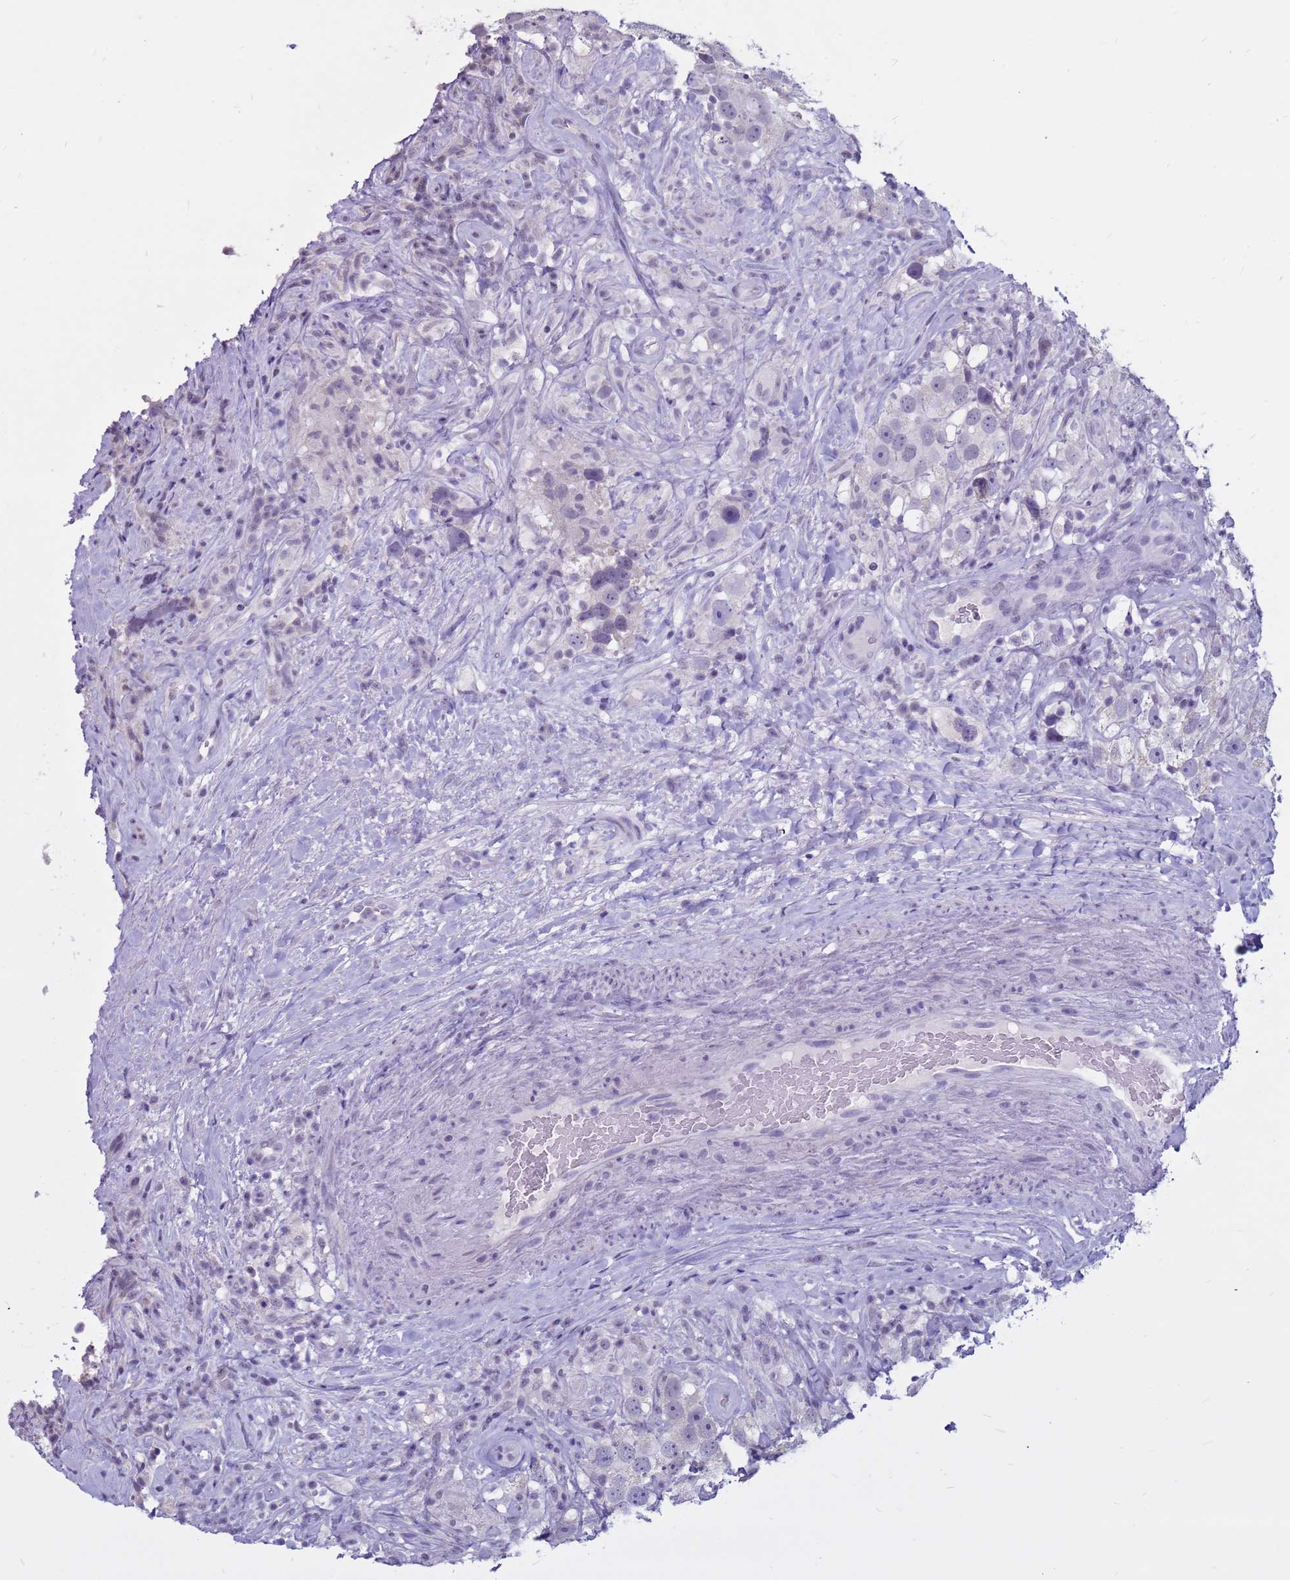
{"staining": {"intensity": "negative", "quantity": "none", "location": "none"}, "tissue": "testis cancer", "cell_type": "Tumor cells", "image_type": "cancer", "snomed": [{"axis": "morphology", "description": "Seminoma, NOS"}, {"axis": "topography", "description": "Testis"}], "caption": "This is an immunohistochemistry (IHC) photomicrograph of seminoma (testis). There is no staining in tumor cells.", "gene": "CDK2AP2", "patient": {"sex": "male", "age": 49}}